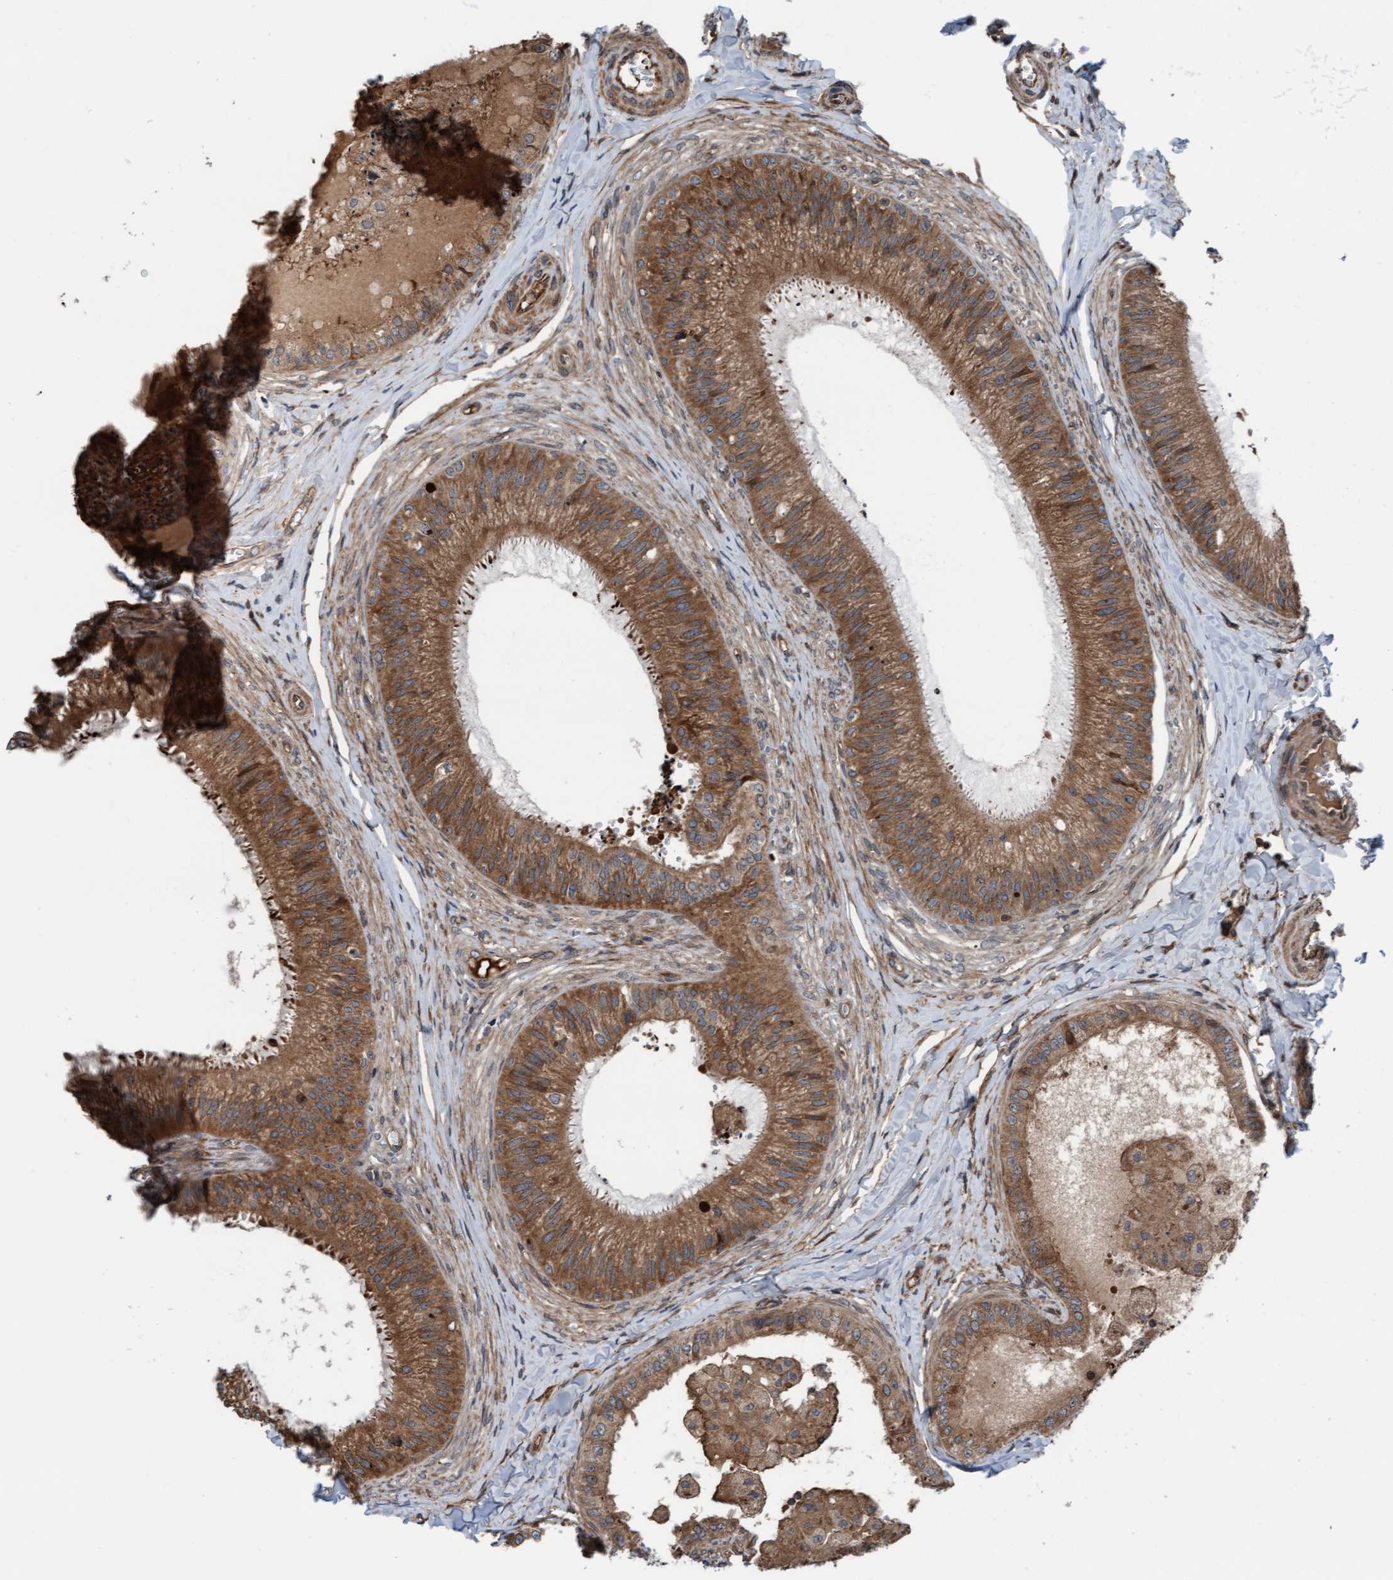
{"staining": {"intensity": "moderate", "quantity": ">75%", "location": "cytoplasmic/membranous"}, "tissue": "epididymis", "cell_type": "Glandular cells", "image_type": "normal", "snomed": [{"axis": "morphology", "description": "Normal tissue, NOS"}, {"axis": "topography", "description": "Epididymis"}], "caption": "Glandular cells reveal moderate cytoplasmic/membranous positivity in approximately >75% of cells in benign epididymis.", "gene": "RAP1GAP2", "patient": {"sex": "male", "age": 31}}